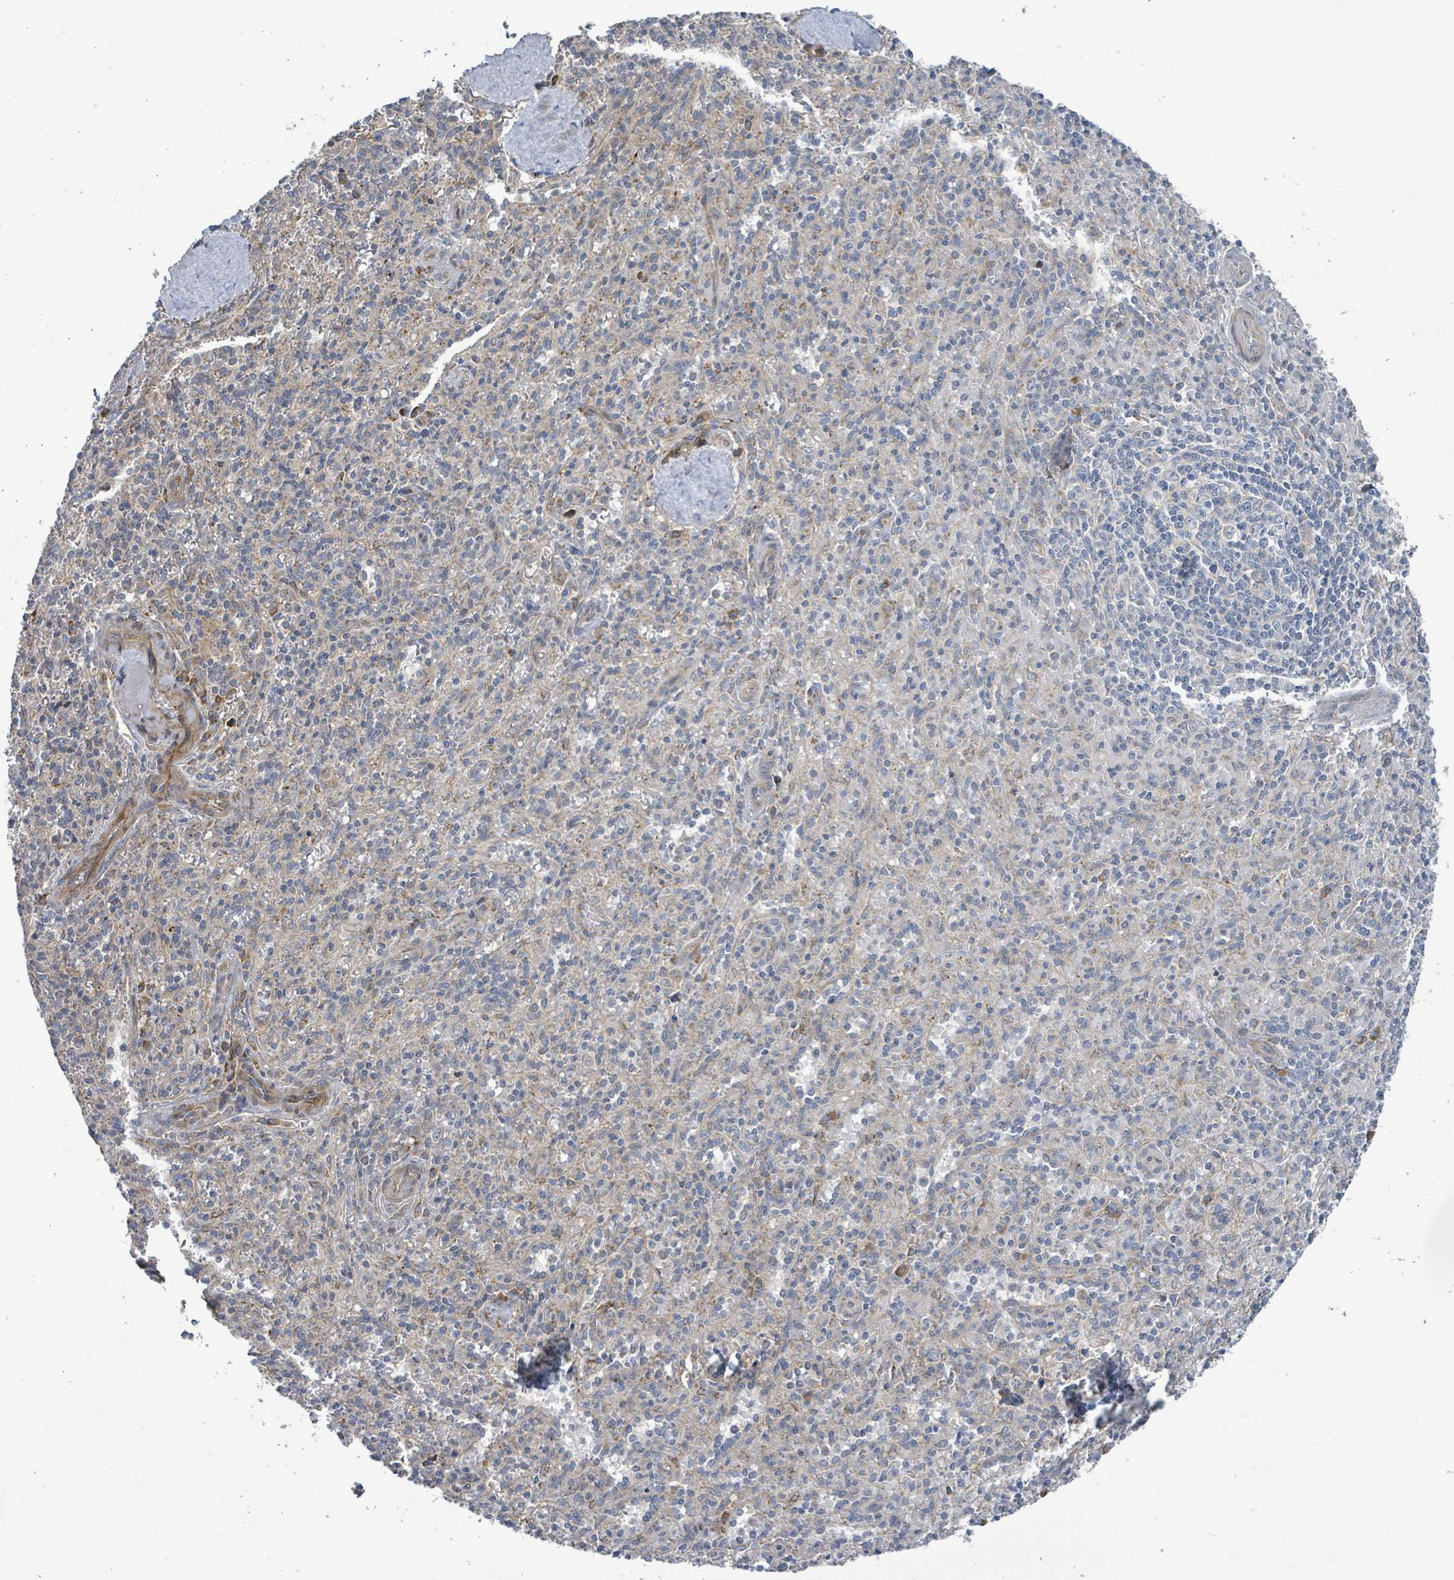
{"staining": {"intensity": "moderate", "quantity": "<25%", "location": "cytoplasmic/membranous"}, "tissue": "spleen", "cell_type": "Cells in red pulp", "image_type": "normal", "snomed": [{"axis": "morphology", "description": "Normal tissue, NOS"}, {"axis": "topography", "description": "Spleen"}], "caption": "Benign spleen demonstrates moderate cytoplasmic/membranous expression in approximately <25% of cells in red pulp, visualized by immunohistochemistry. (DAB IHC with brightfield microscopy, high magnification).", "gene": "NOMO1", "patient": {"sex": "female", "age": 70}}